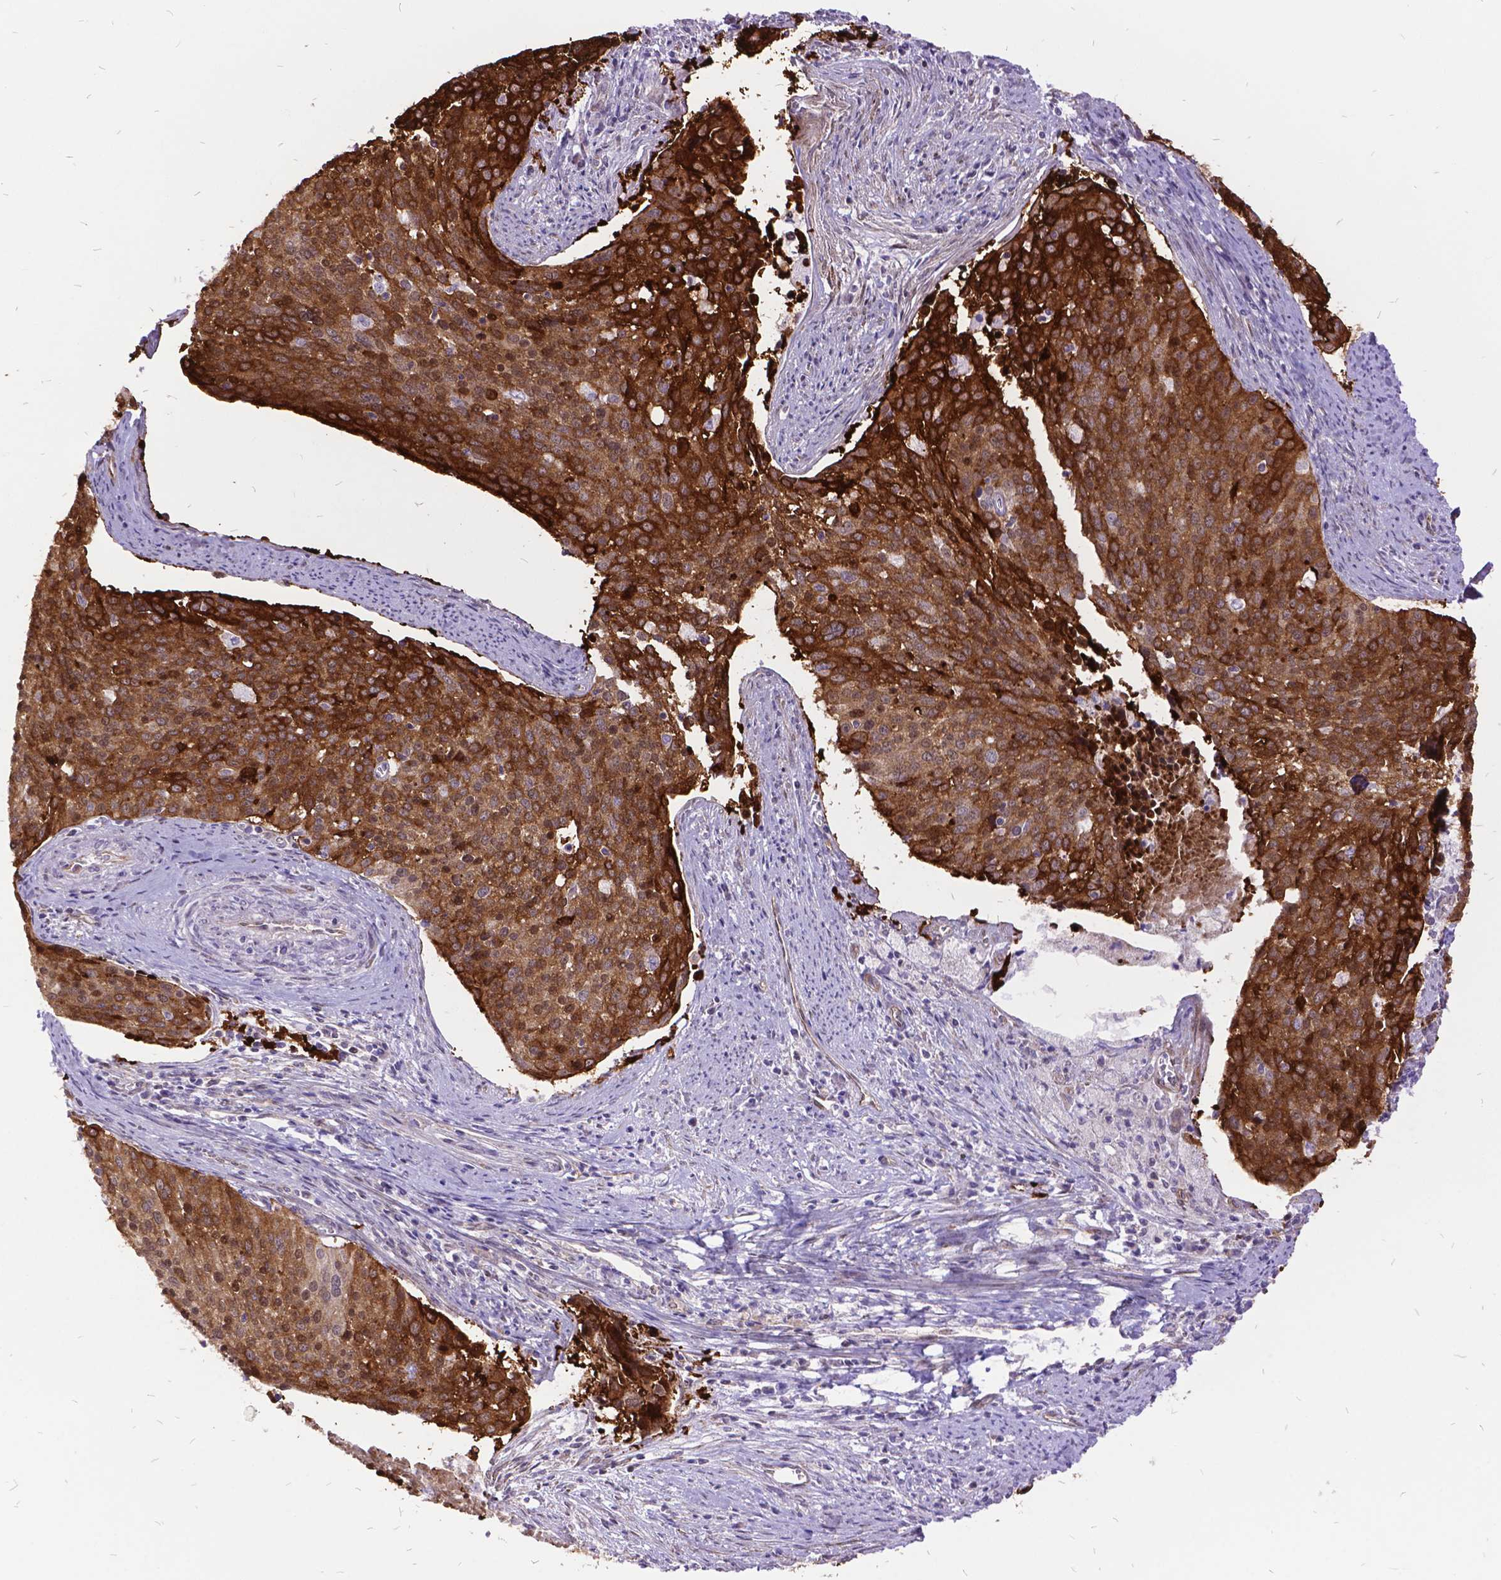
{"staining": {"intensity": "moderate", "quantity": ">75%", "location": "cytoplasmic/membranous"}, "tissue": "cervical cancer", "cell_type": "Tumor cells", "image_type": "cancer", "snomed": [{"axis": "morphology", "description": "Squamous cell carcinoma, NOS"}, {"axis": "topography", "description": "Cervix"}], "caption": "There is medium levels of moderate cytoplasmic/membranous positivity in tumor cells of squamous cell carcinoma (cervical), as demonstrated by immunohistochemical staining (brown color).", "gene": "GRB7", "patient": {"sex": "female", "age": 39}}